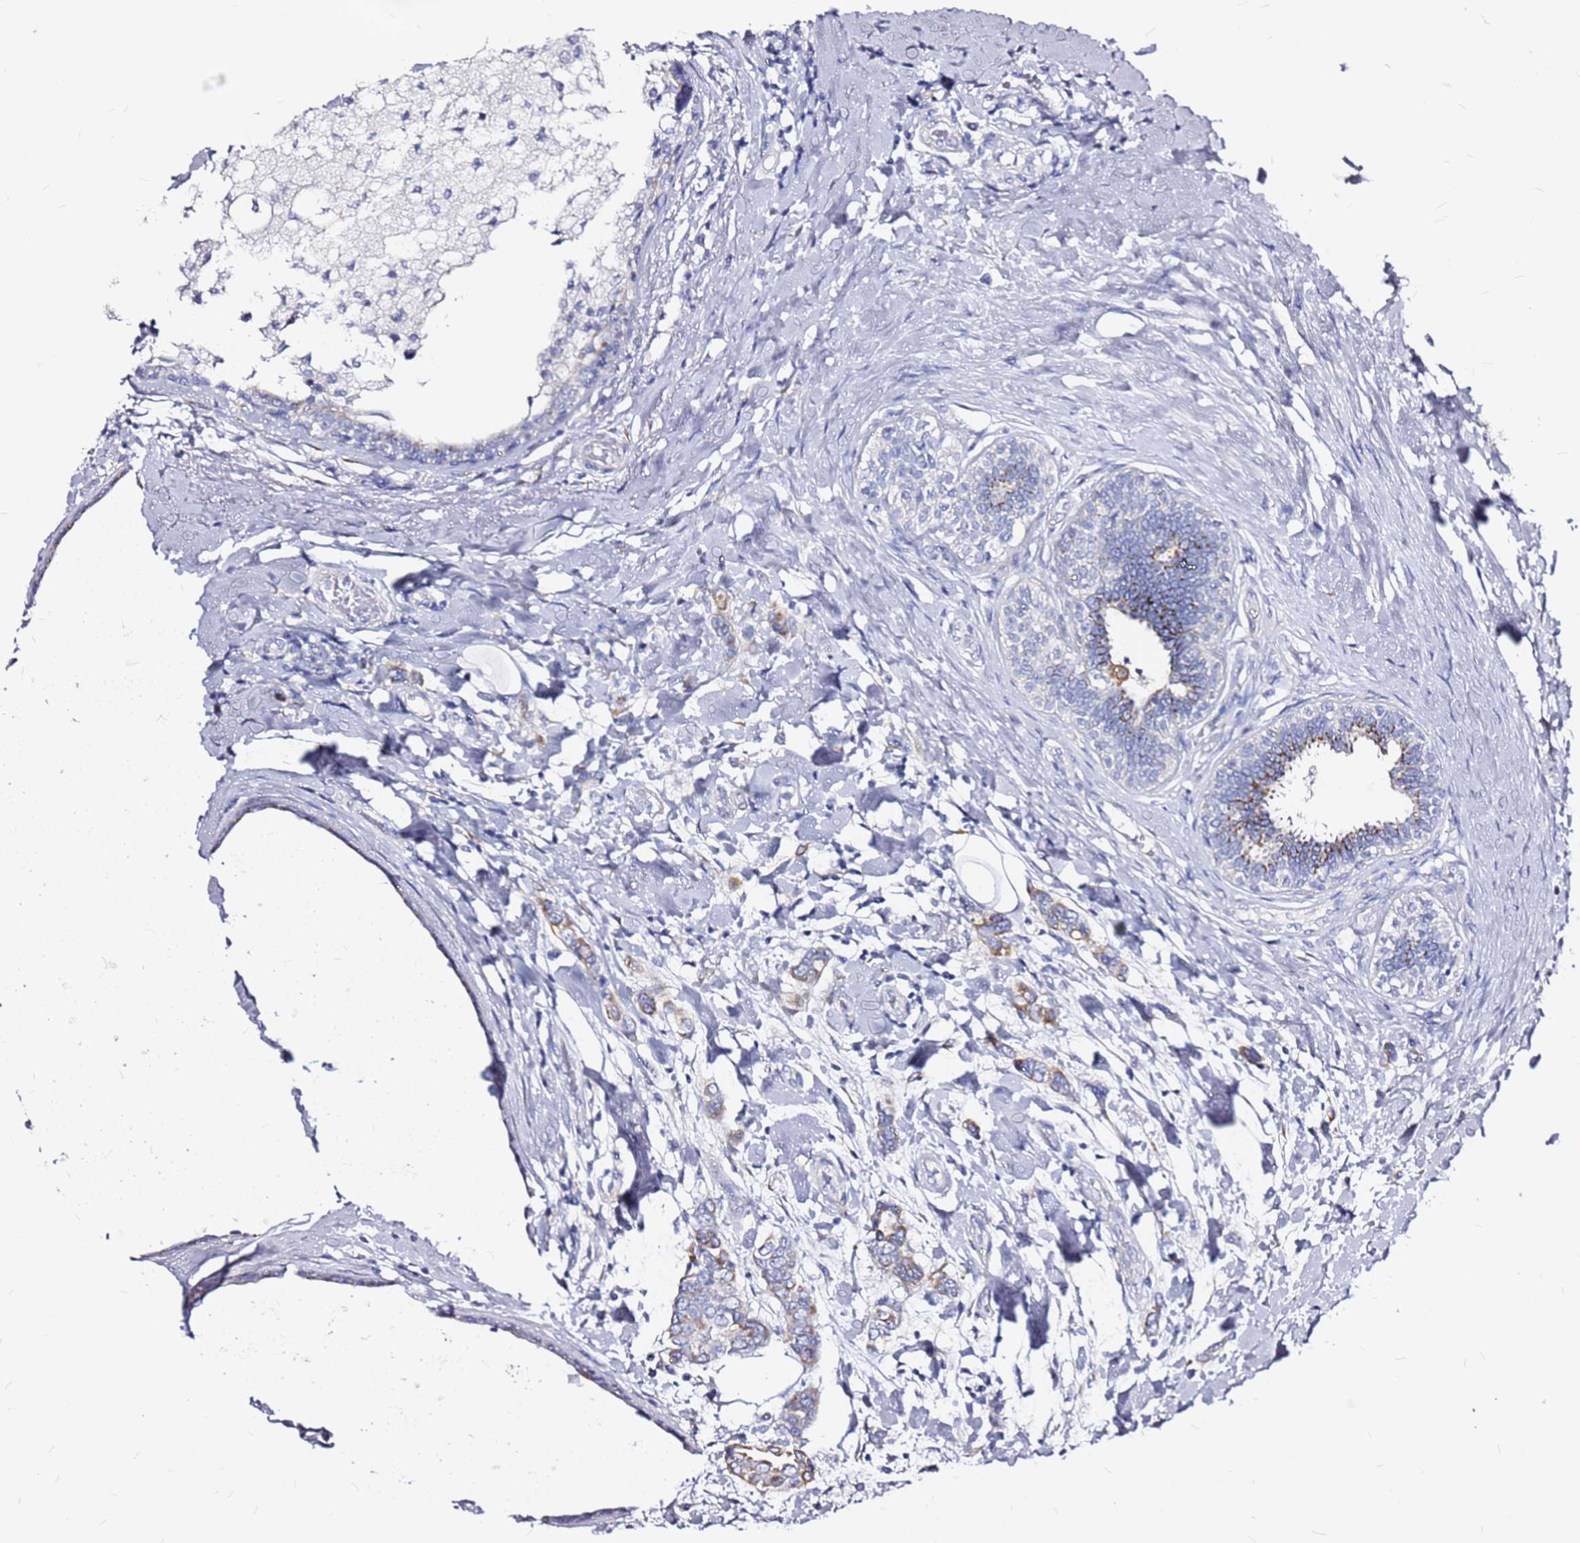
{"staining": {"intensity": "moderate", "quantity": "<25%", "location": "cytoplasmic/membranous"}, "tissue": "breast cancer", "cell_type": "Tumor cells", "image_type": "cancer", "snomed": [{"axis": "morphology", "description": "Lobular carcinoma"}, {"axis": "topography", "description": "Breast"}], "caption": "Breast lobular carcinoma stained with a protein marker demonstrates moderate staining in tumor cells.", "gene": "CASD1", "patient": {"sex": "female", "age": 51}}